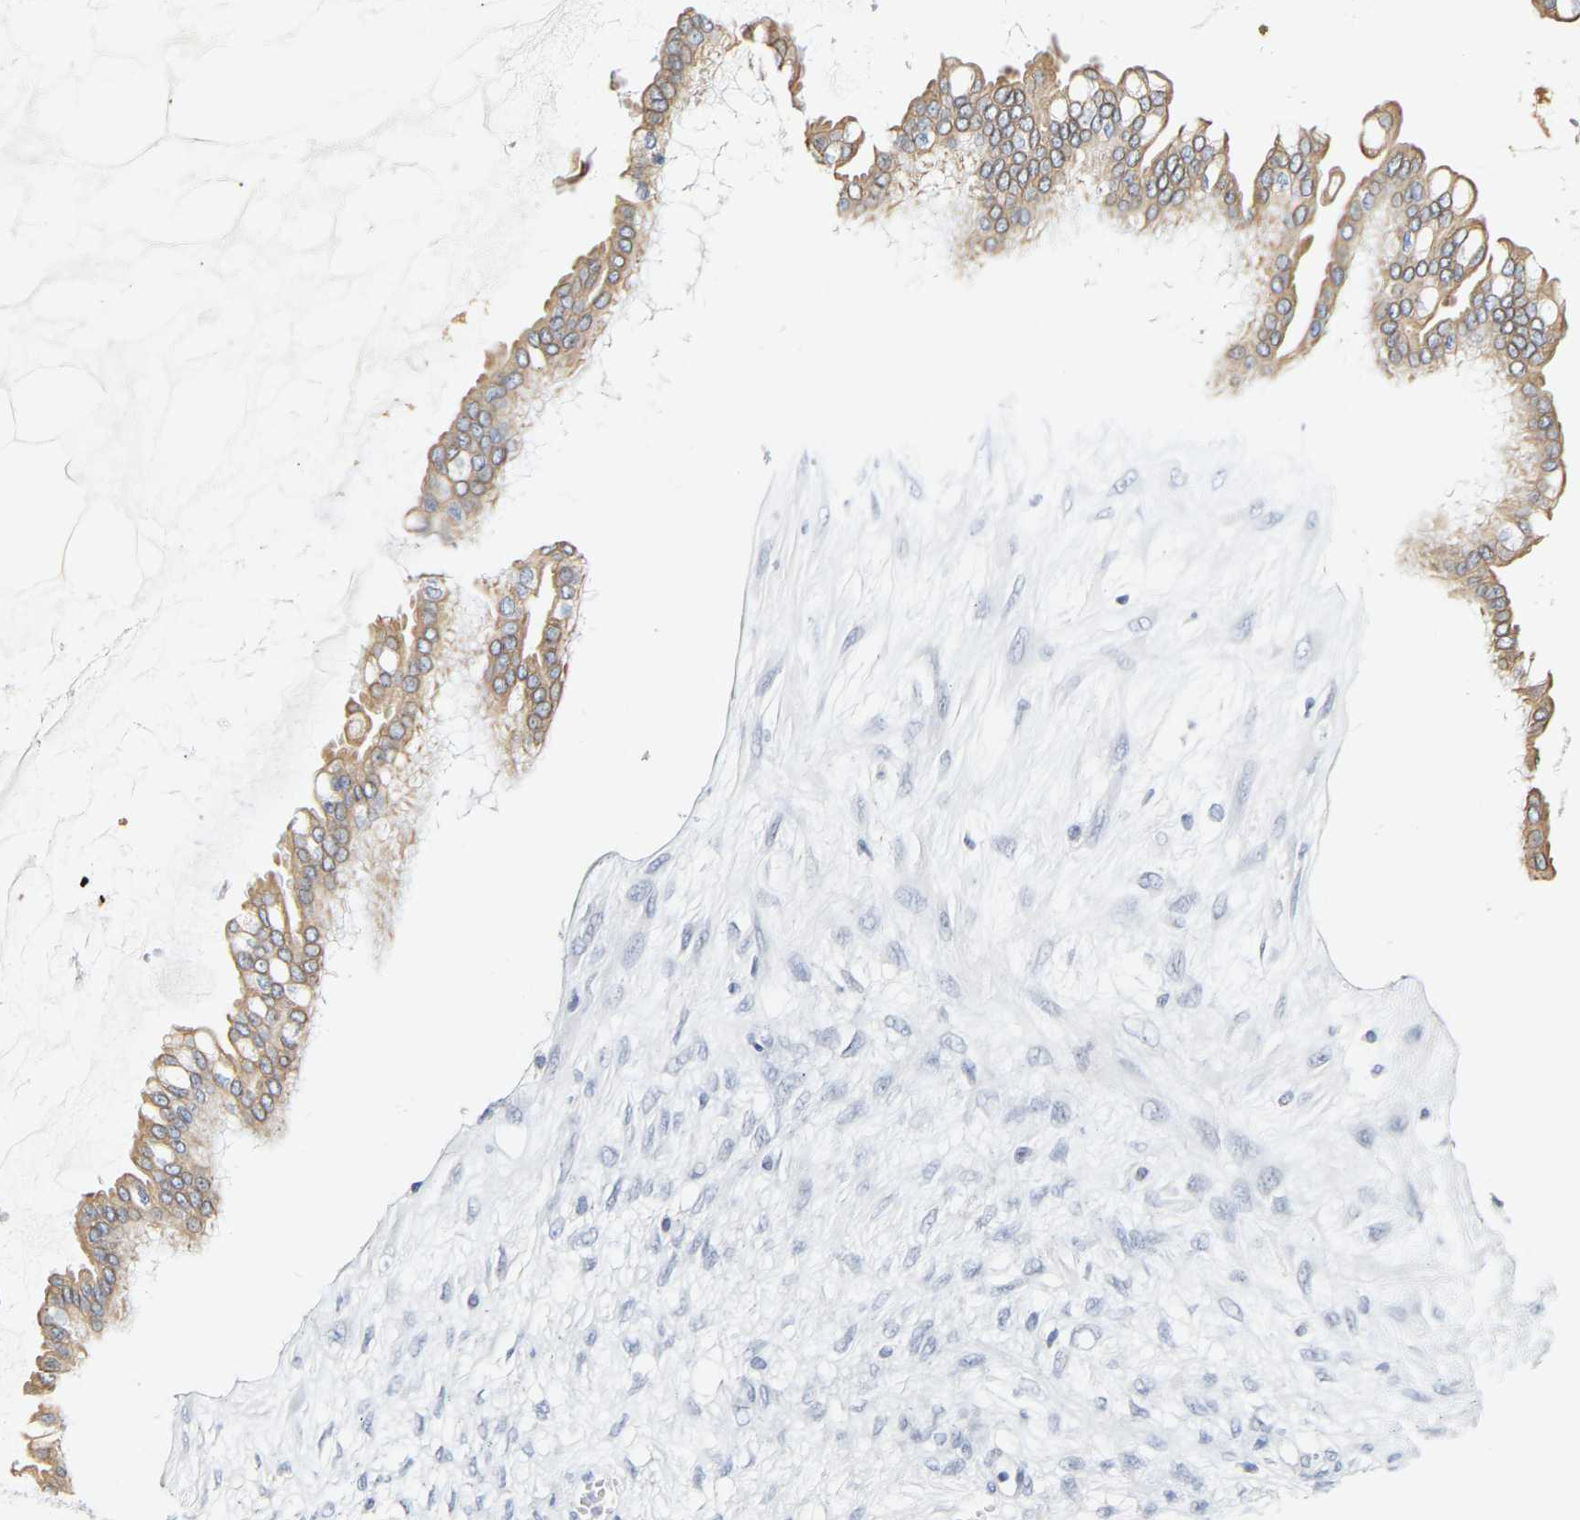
{"staining": {"intensity": "moderate", "quantity": ">75%", "location": "cytoplasmic/membranous"}, "tissue": "ovarian cancer", "cell_type": "Tumor cells", "image_type": "cancer", "snomed": [{"axis": "morphology", "description": "Cystadenocarcinoma, mucinous, NOS"}, {"axis": "topography", "description": "Ovary"}], "caption": "Moderate cytoplasmic/membranous protein staining is identified in about >75% of tumor cells in mucinous cystadenocarcinoma (ovarian).", "gene": "KRT76", "patient": {"sex": "female", "age": 73}}